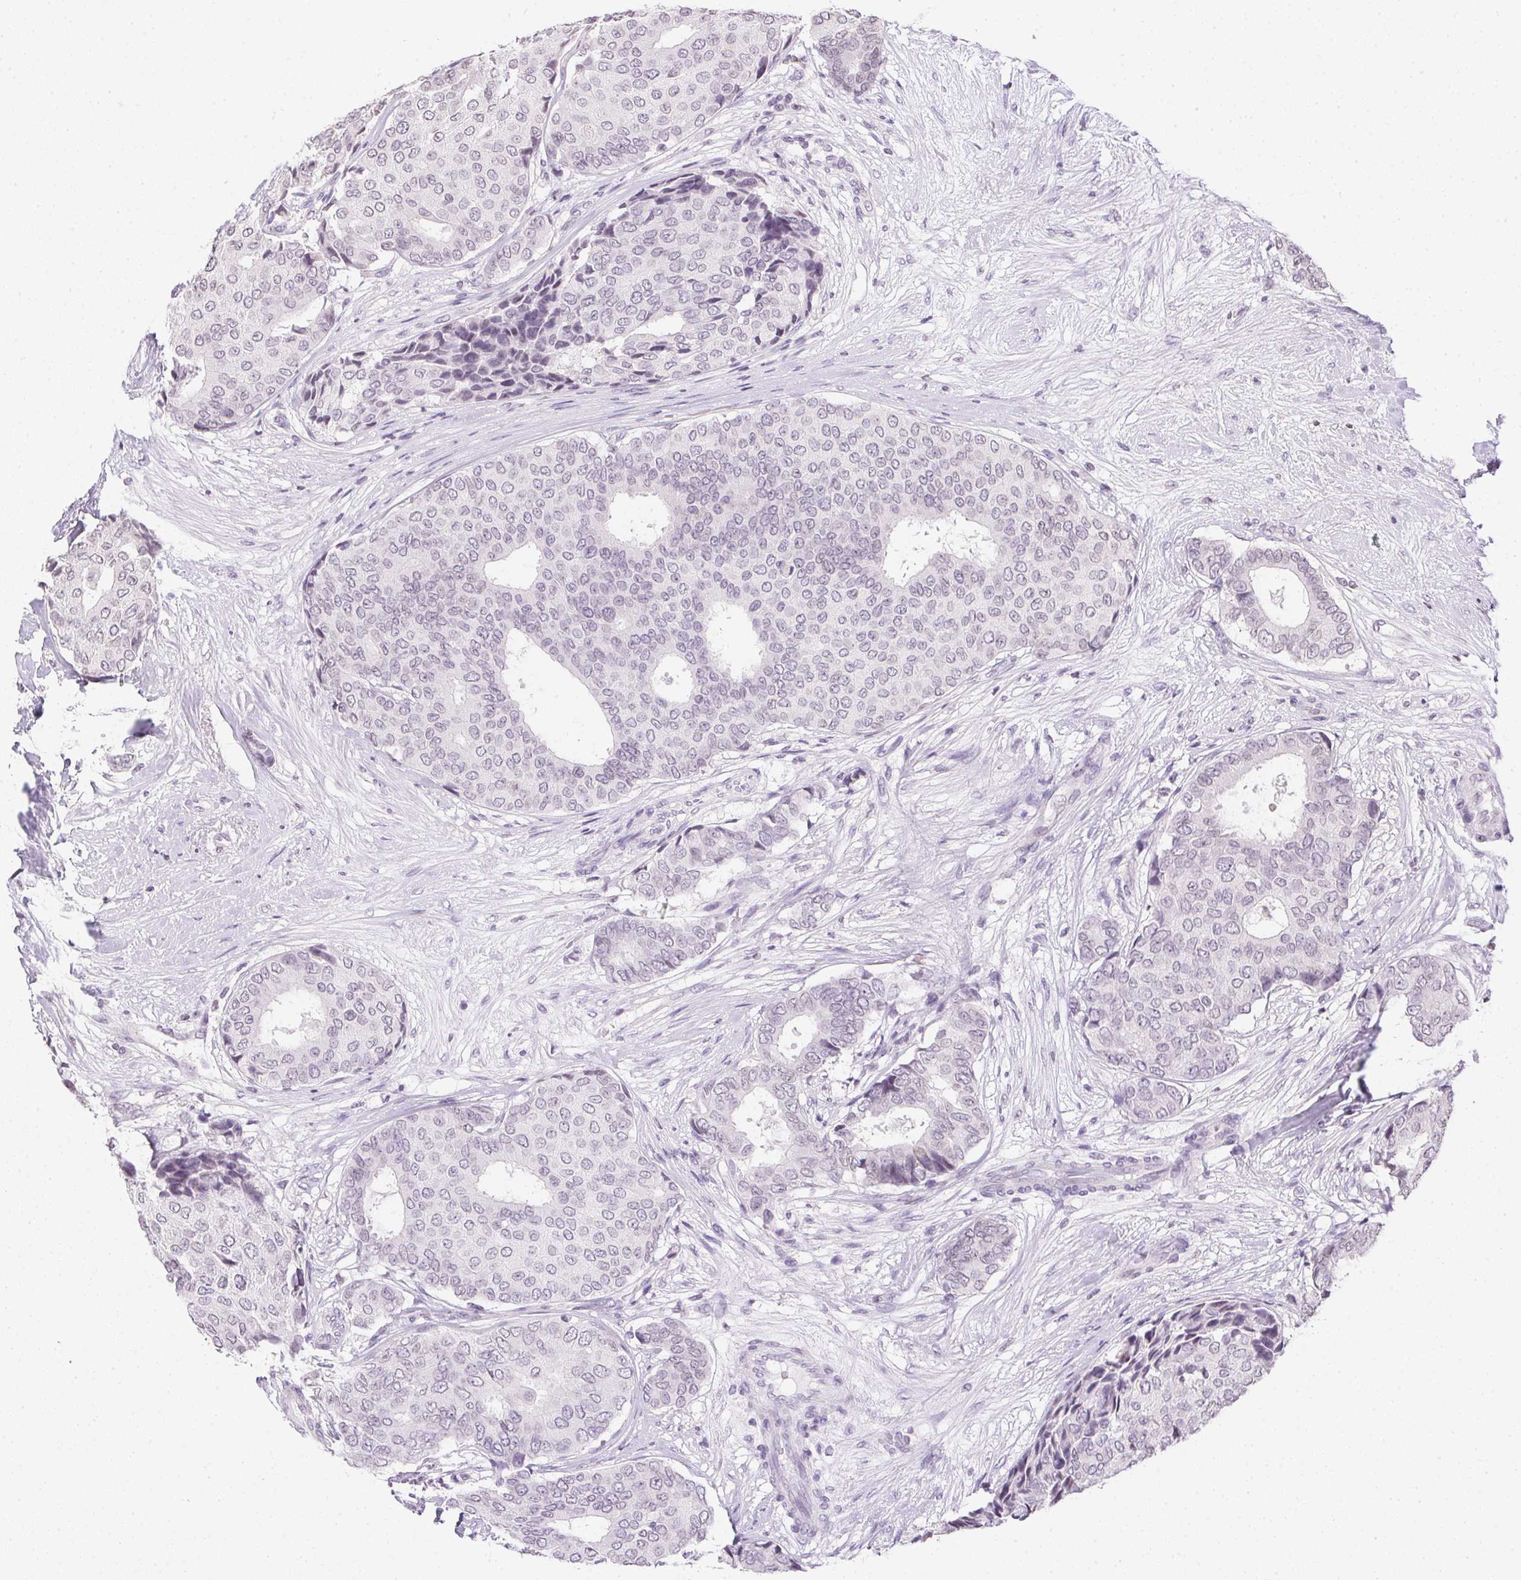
{"staining": {"intensity": "negative", "quantity": "none", "location": "none"}, "tissue": "breast cancer", "cell_type": "Tumor cells", "image_type": "cancer", "snomed": [{"axis": "morphology", "description": "Duct carcinoma"}, {"axis": "topography", "description": "Breast"}], "caption": "High magnification brightfield microscopy of breast cancer (infiltrating ductal carcinoma) stained with DAB (brown) and counterstained with hematoxylin (blue): tumor cells show no significant expression. The staining was performed using DAB (3,3'-diaminobenzidine) to visualize the protein expression in brown, while the nuclei were stained in blue with hematoxylin (Magnification: 20x).", "gene": "PRL", "patient": {"sex": "female", "age": 75}}